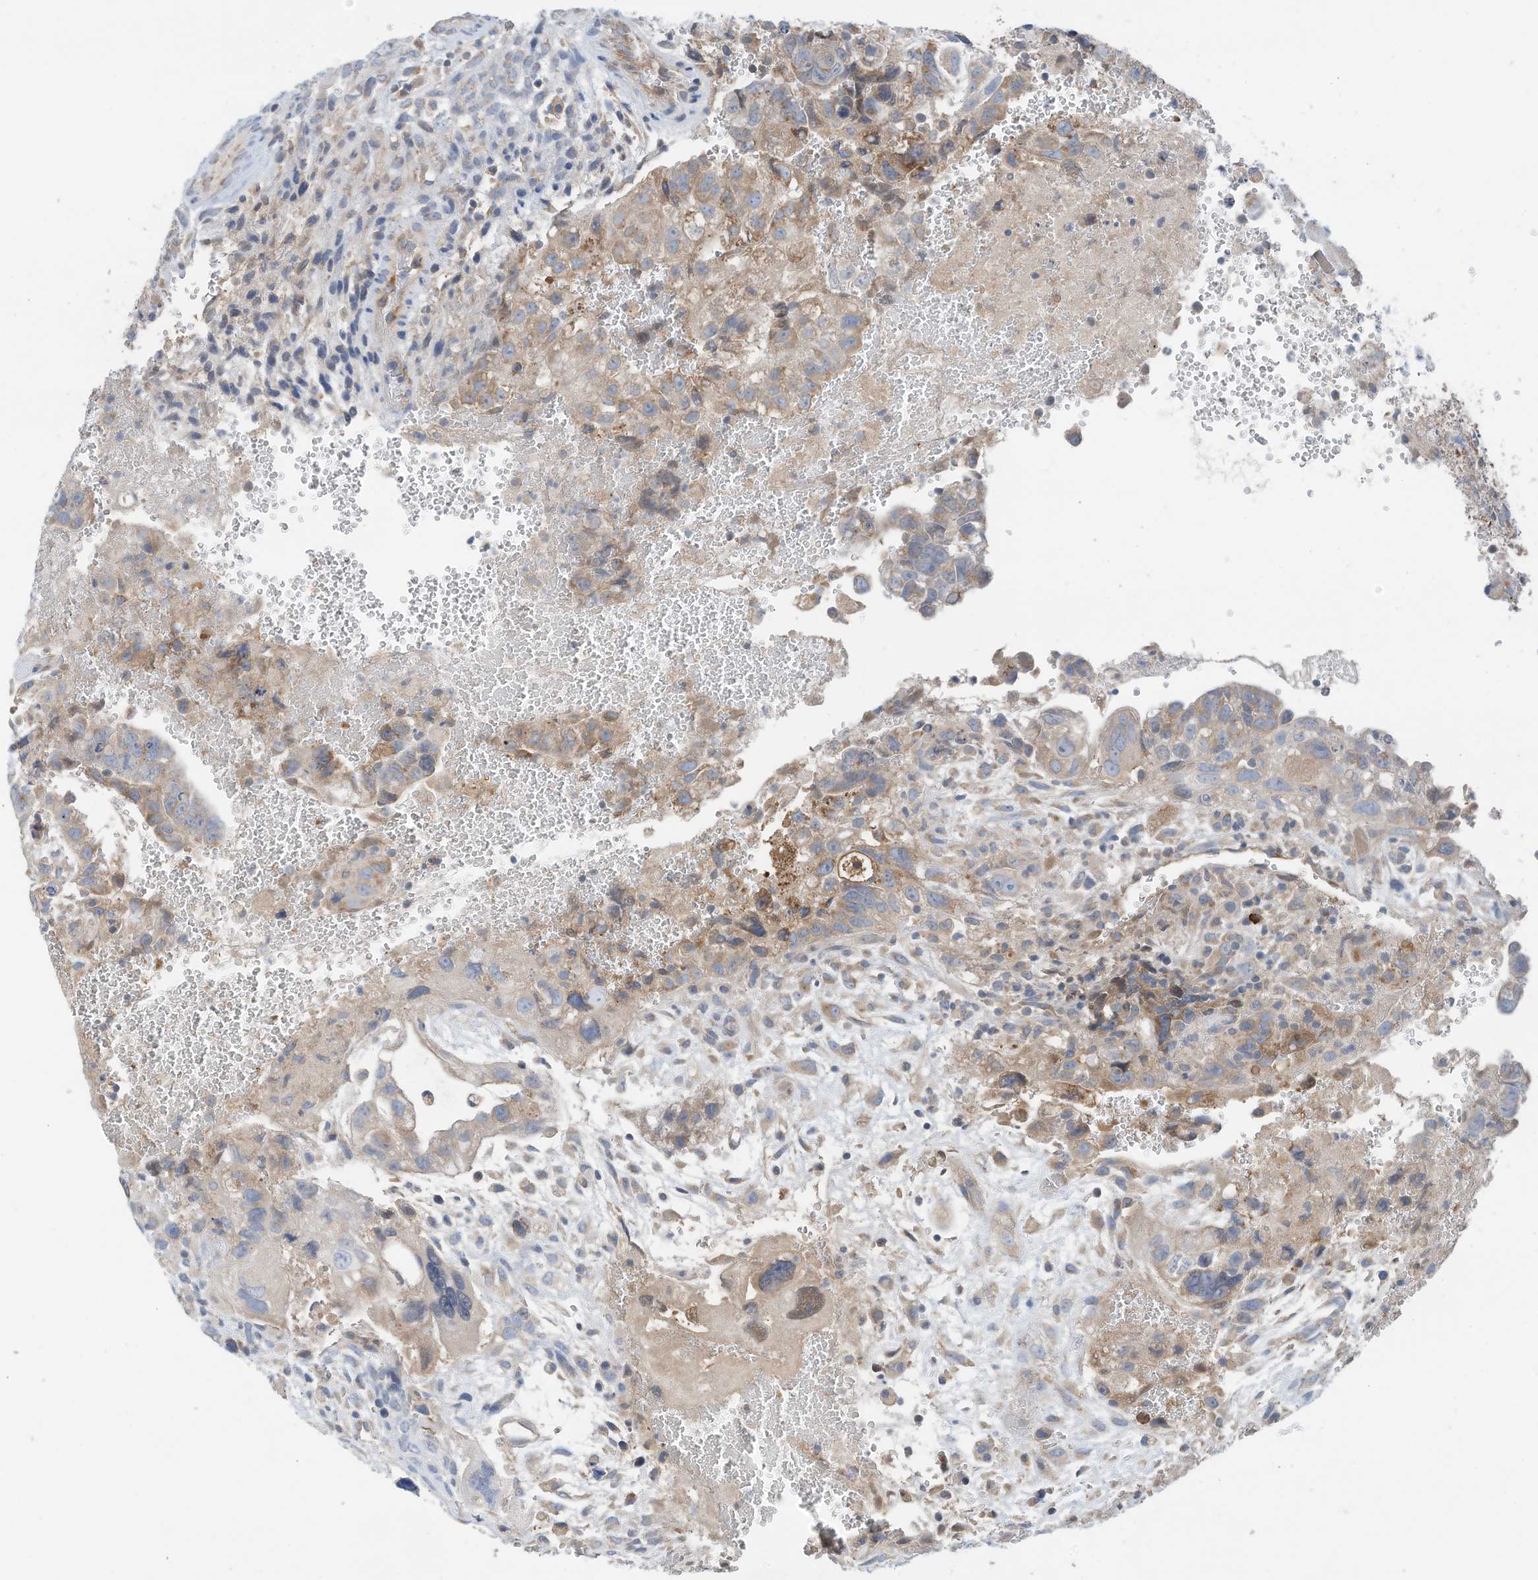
{"staining": {"intensity": "moderate", "quantity": "<25%", "location": "cytoplasmic/membranous,nuclear"}, "tissue": "testis cancer", "cell_type": "Tumor cells", "image_type": "cancer", "snomed": [{"axis": "morphology", "description": "Carcinoma, Embryonal, NOS"}, {"axis": "topography", "description": "Testis"}], "caption": "A photomicrograph of human embryonal carcinoma (testis) stained for a protein exhibits moderate cytoplasmic/membranous and nuclear brown staining in tumor cells.", "gene": "SLC5A11", "patient": {"sex": "male", "age": 37}}